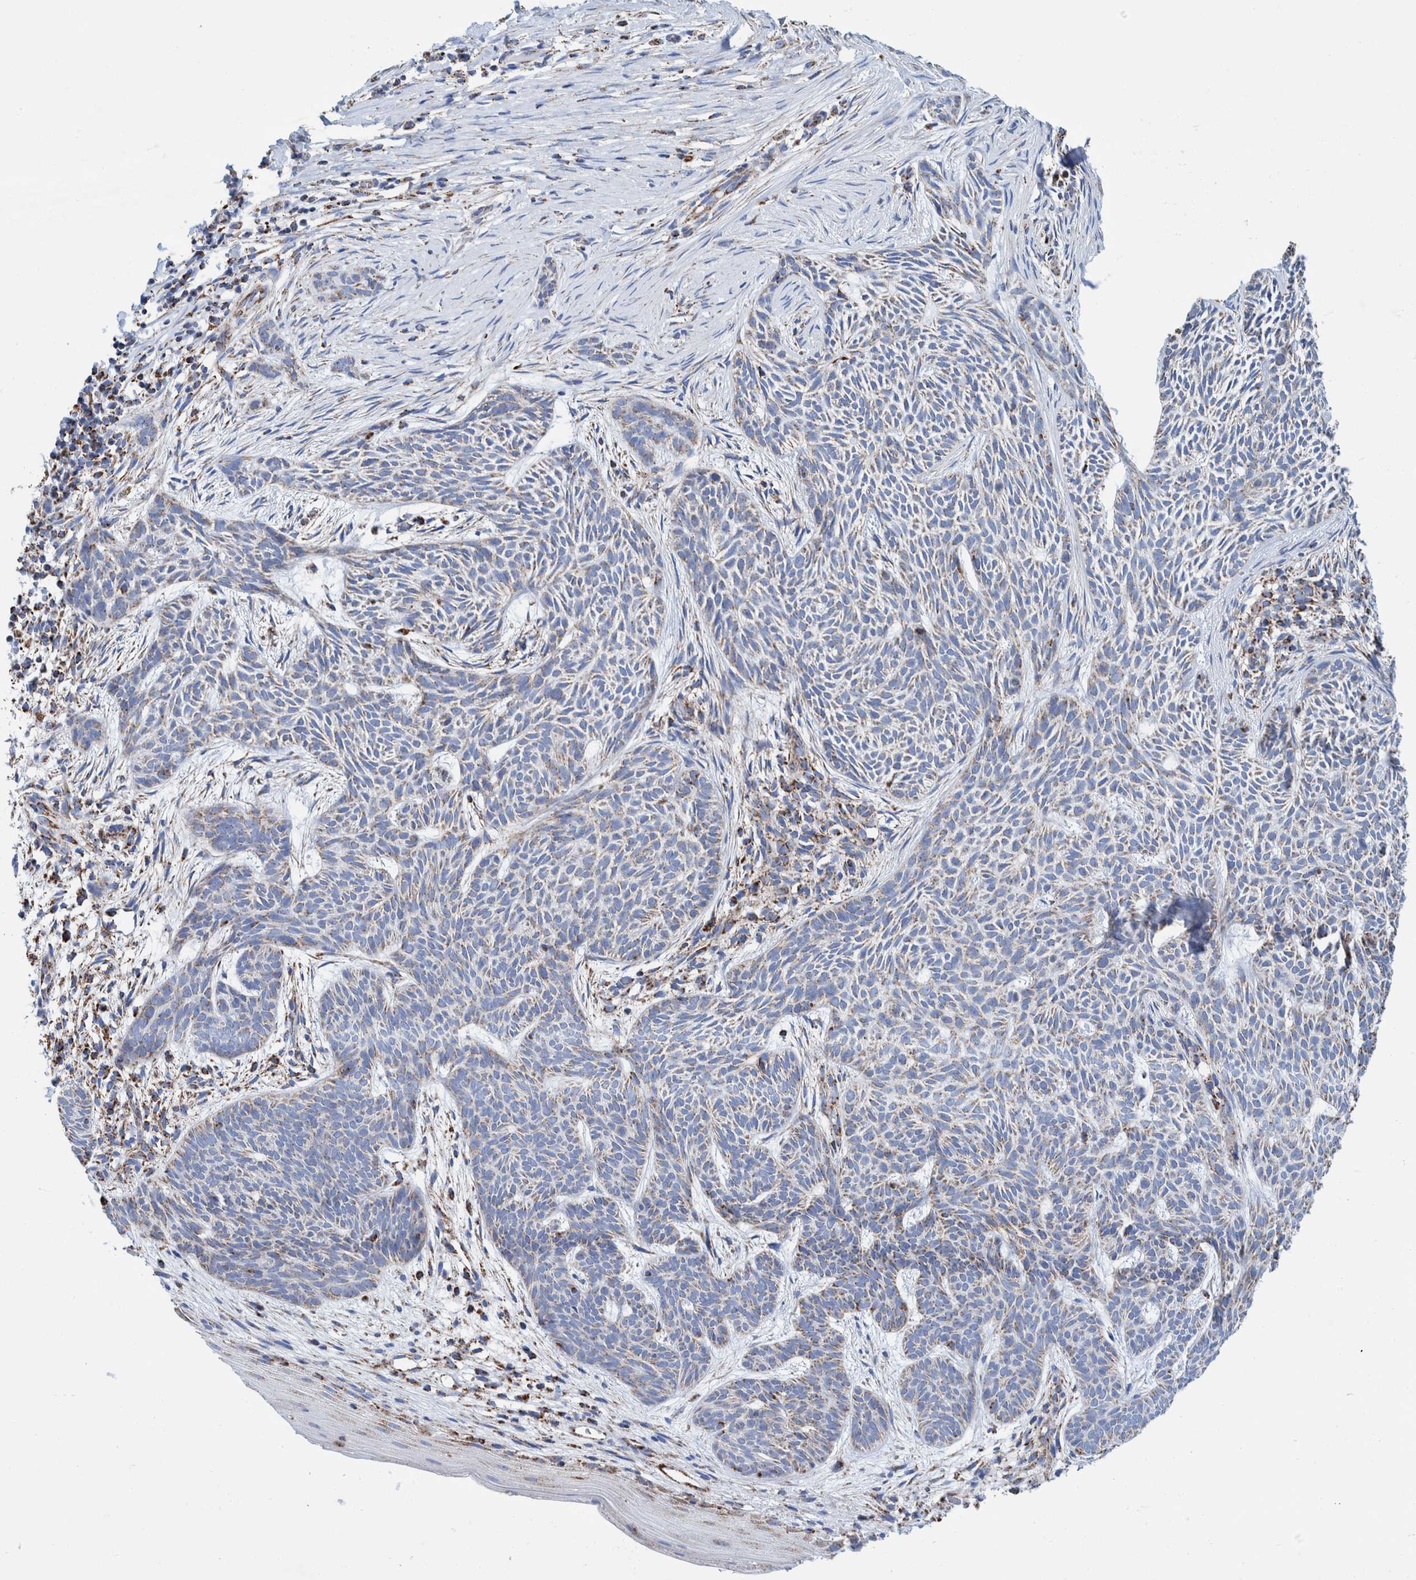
{"staining": {"intensity": "weak", "quantity": "<25%", "location": "cytoplasmic/membranous"}, "tissue": "skin cancer", "cell_type": "Tumor cells", "image_type": "cancer", "snomed": [{"axis": "morphology", "description": "Basal cell carcinoma"}, {"axis": "topography", "description": "Skin"}], "caption": "High power microscopy photomicrograph of an IHC image of skin cancer, revealing no significant positivity in tumor cells.", "gene": "DECR1", "patient": {"sex": "female", "age": 59}}